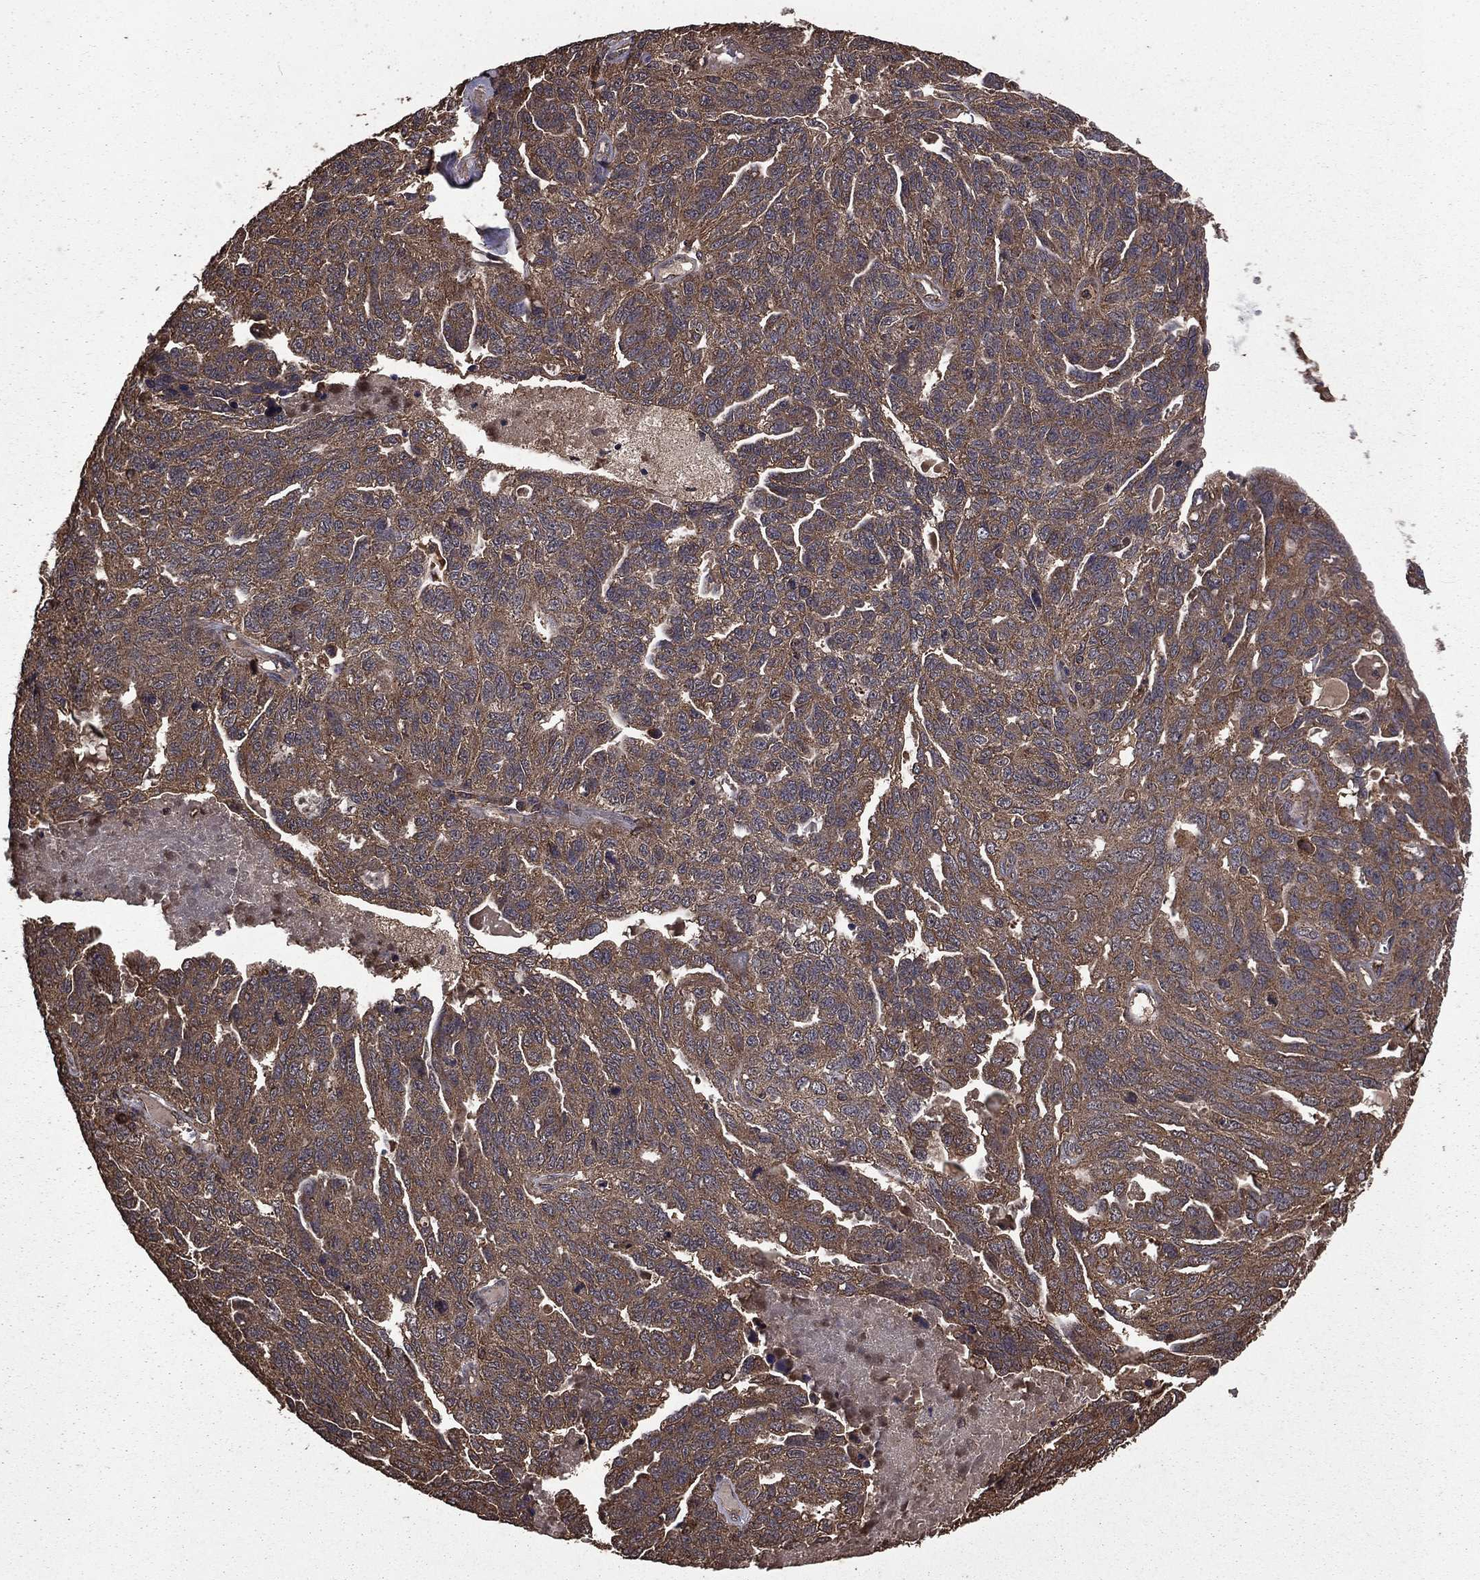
{"staining": {"intensity": "weak", "quantity": ">75%", "location": "cytoplasmic/membranous"}, "tissue": "ovarian cancer", "cell_type": "Tumor cells", "image_type": "cancer", "snomed": [{"axis": "morphology", "description": "Cystadenocarcinoma, serous, NOS"}, {"axis": "topography", "description": "Ovary"}], "caption": "Weak cytoplasmic/membranous staining is identified in approximately >75% of tumor cells in ovarian cancer.", "gene": "BIRC6", "patient": {"sex": "female", "age": 71}}